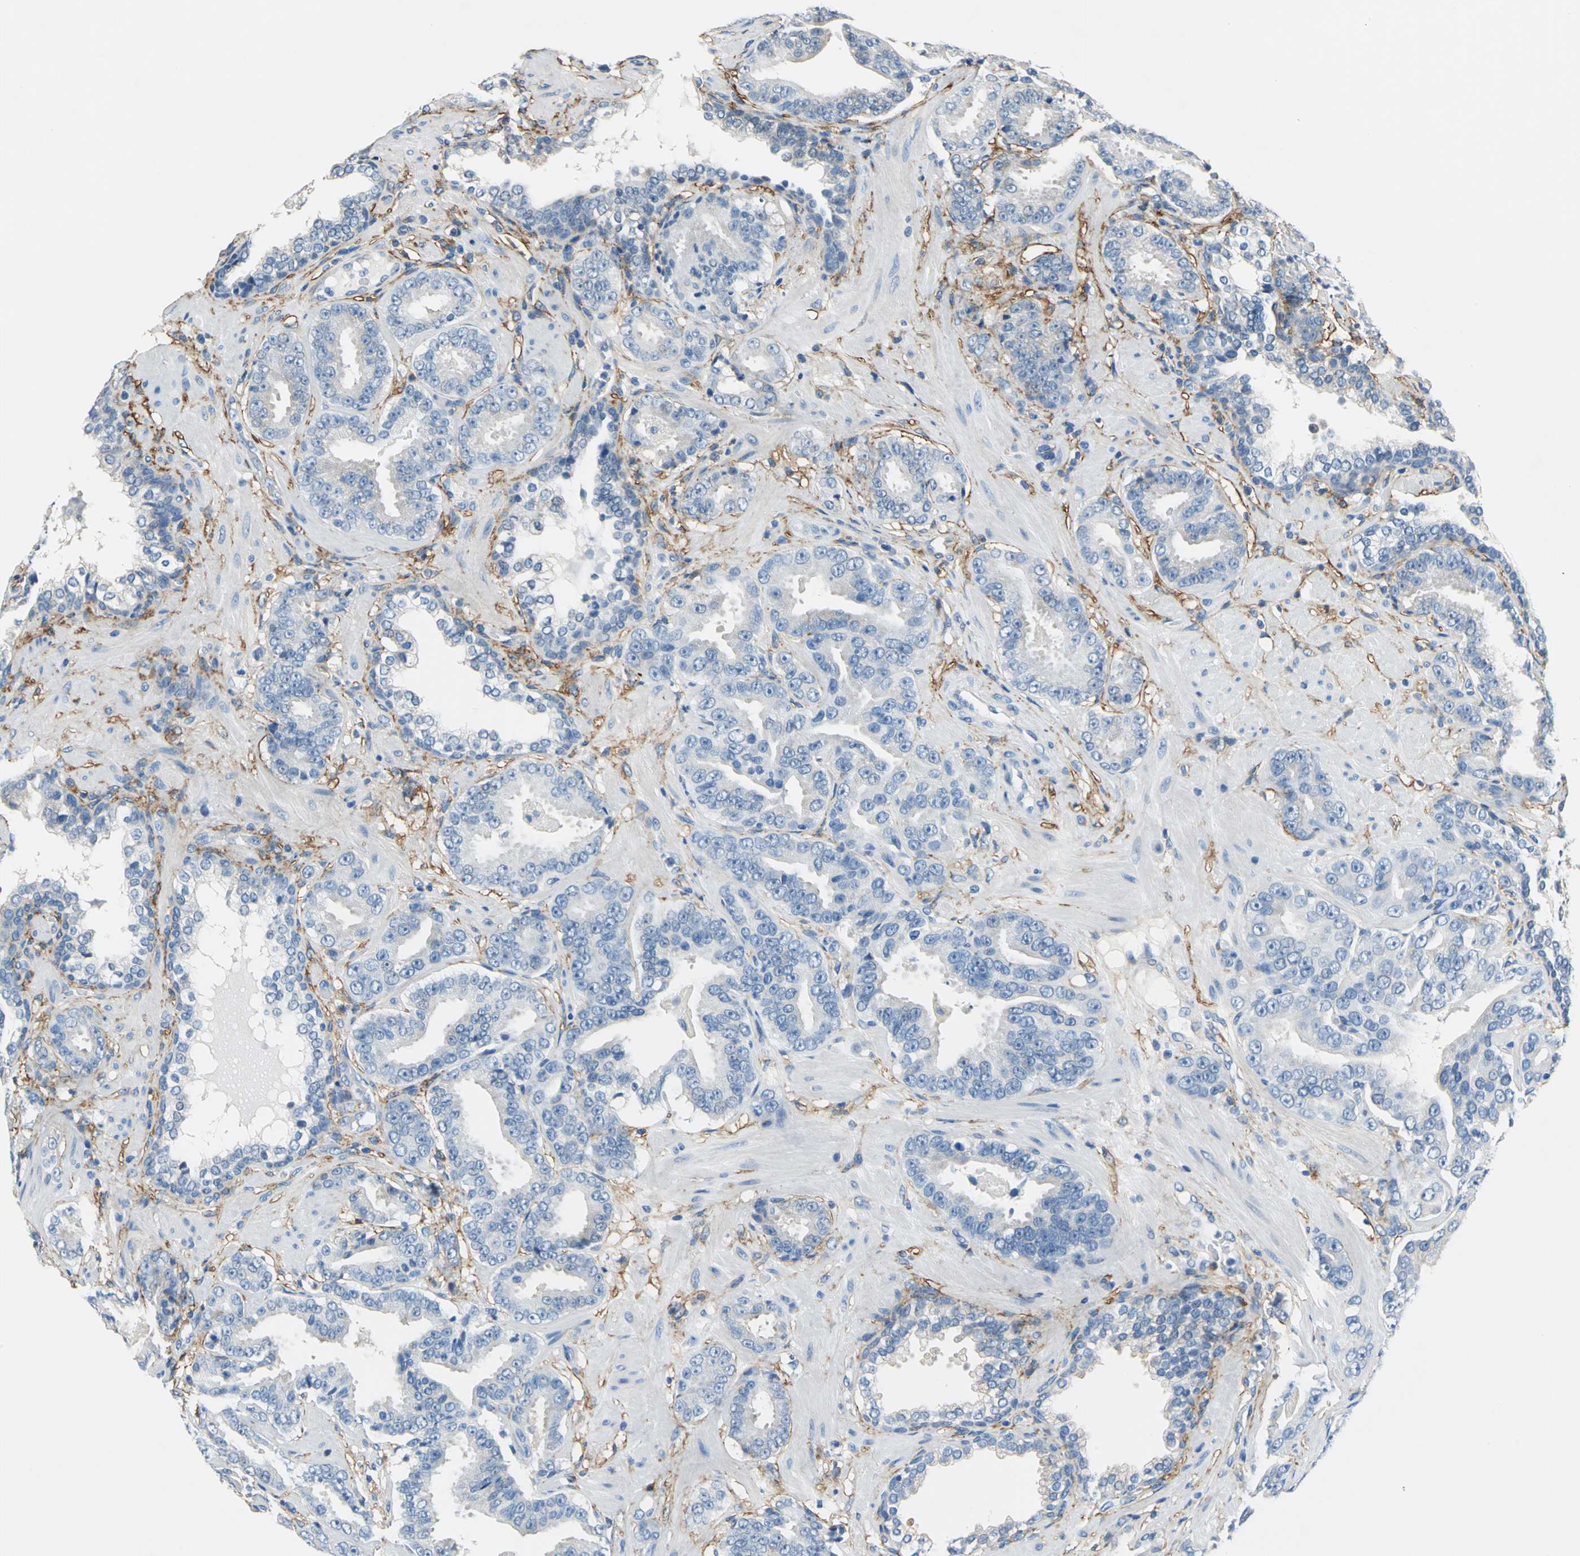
{"staining": {"intensity": "negative", "quantity": "none", "location": "none"}, "tissue": "prostate cancer", "cell_type": "Tumor cells", "image_type": "cancer", "snomed": [{"axis": "morphology", "description": "Adenocarcinoma, Low grade"}, {"axis": "topography", "description": "Prostate"}], "caption": "Prostate low-grade adenocarcinoma was stained to show a protein in brown. There is no significant positivity in tumor cells. (DAB (3,3'-diaminobenzidine) immunohistochemistry, high magnification).", "gene": "AKAP12", "patient": {"sex": "male", "age": 59}}